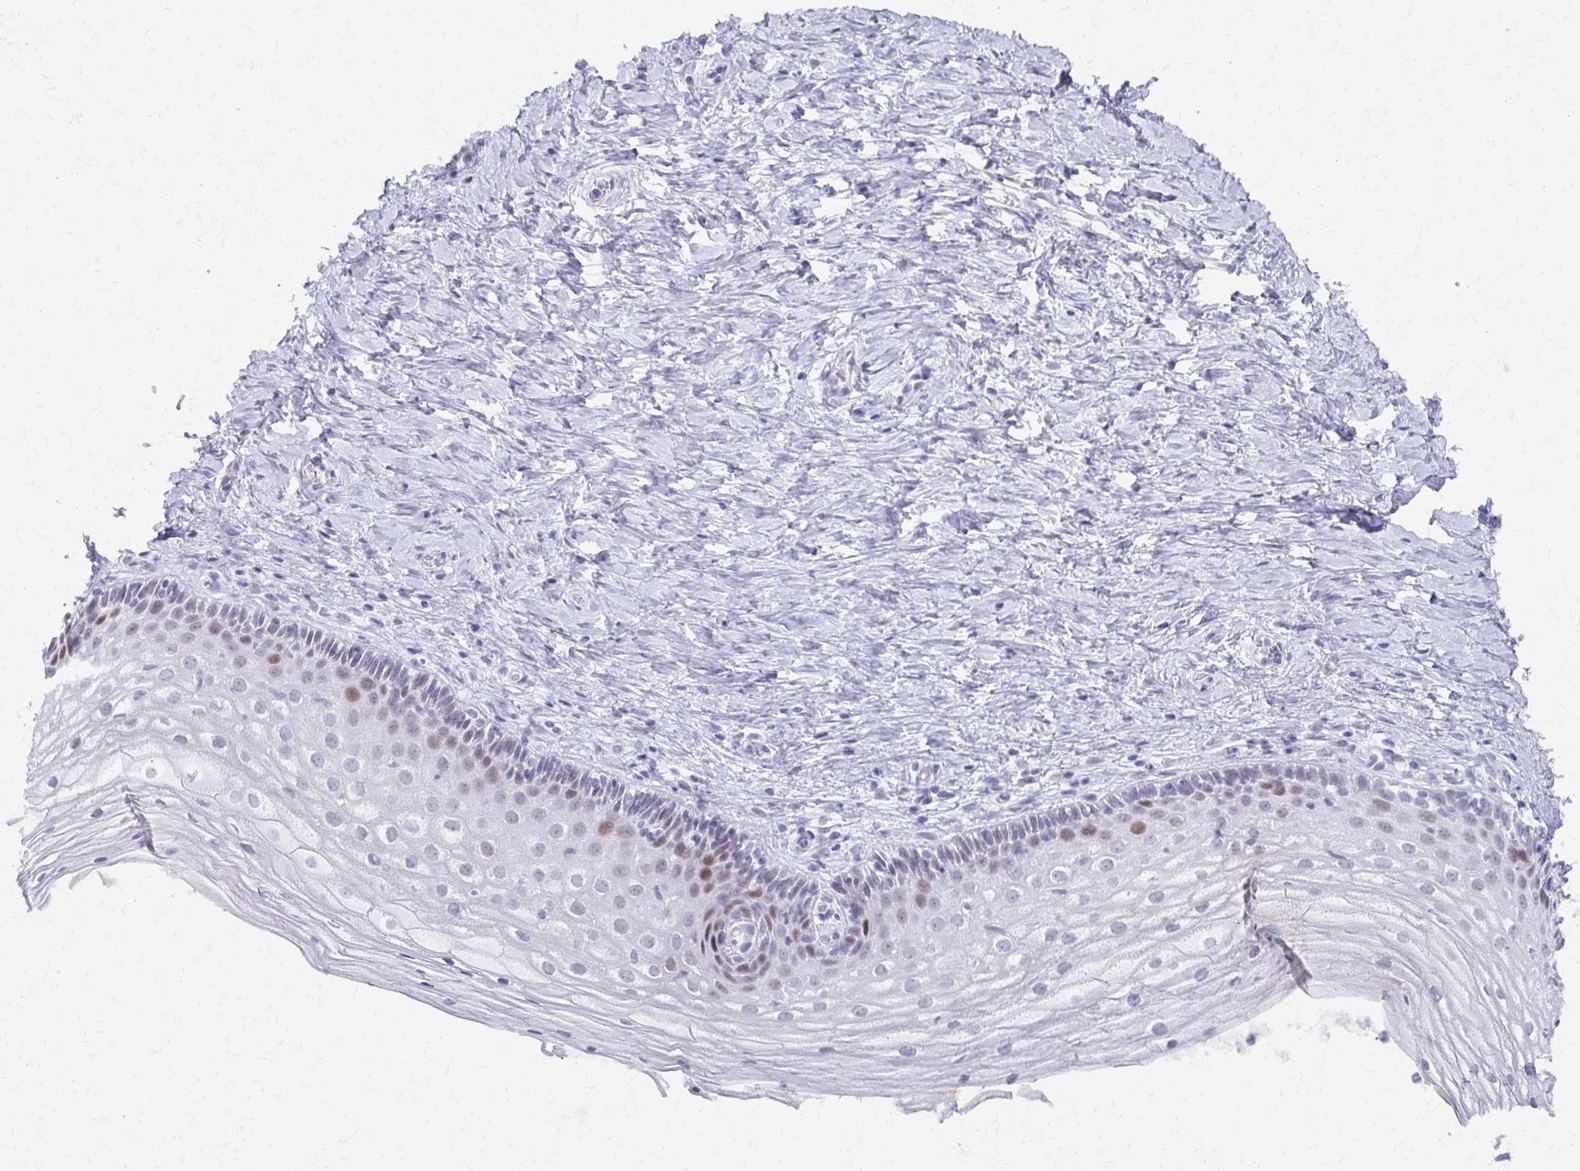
{"staining": {"intensity": "moderate", "quantity": "<25%", "location": "nuclear"}, "tissue": "vagina", "cell_type": "Squamous epithelial cells", "image_type": "normal", "snomed": [{"axis": "morphology", "description": "Normal tissue, NOS"}, {"axis": "topography", "description": "Vagina"}], "caption": "About <25% of squamous epithelial cells in benign human vagina exhibit moderate nuclear protein staining as visualized by brown immunohistochemical staining.", "gene": "MORC4", "patient": {"sex": "female", "age": 45}}